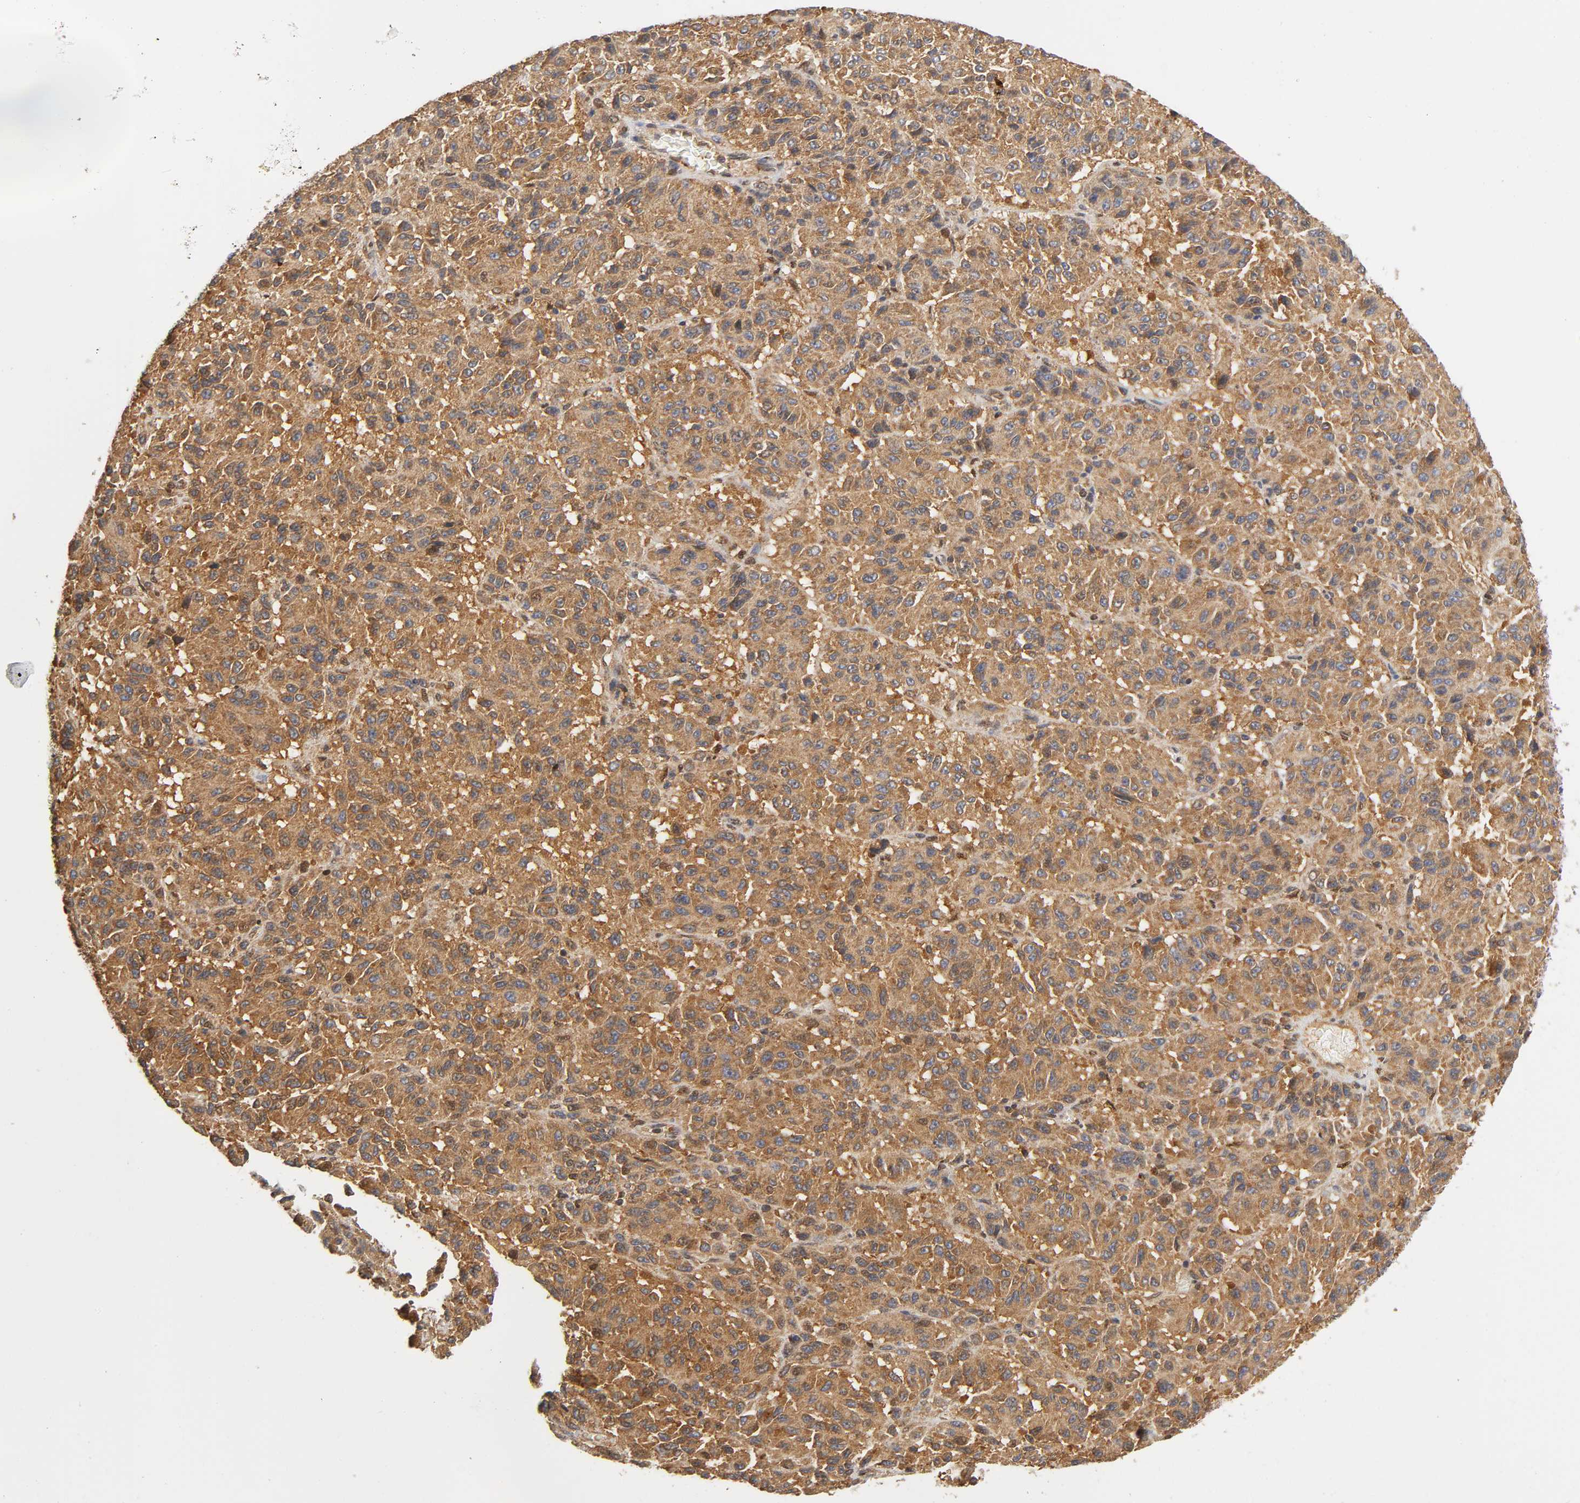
{"staining": {"intensity": "strong", "quantity": ">75%", "location": "cytoplasmic/membranous"}, "tissue": "melanoma", "cell_type": "Tumor cells", "image_type": "cancer", "snomed": [{"axis": "morphology", "description": "Malignant melanoma, Metastatic site"}, {"axis": "topography", "description": "Lung"}], "caption": "Immunohistochemical staining of human melanoma demonstrates strong cytoplasmic/membranous protein expression in about >75% of tumor cells.", "gene": "PAFAH1B1", "patient": {"sex": "male", "age": 64}}